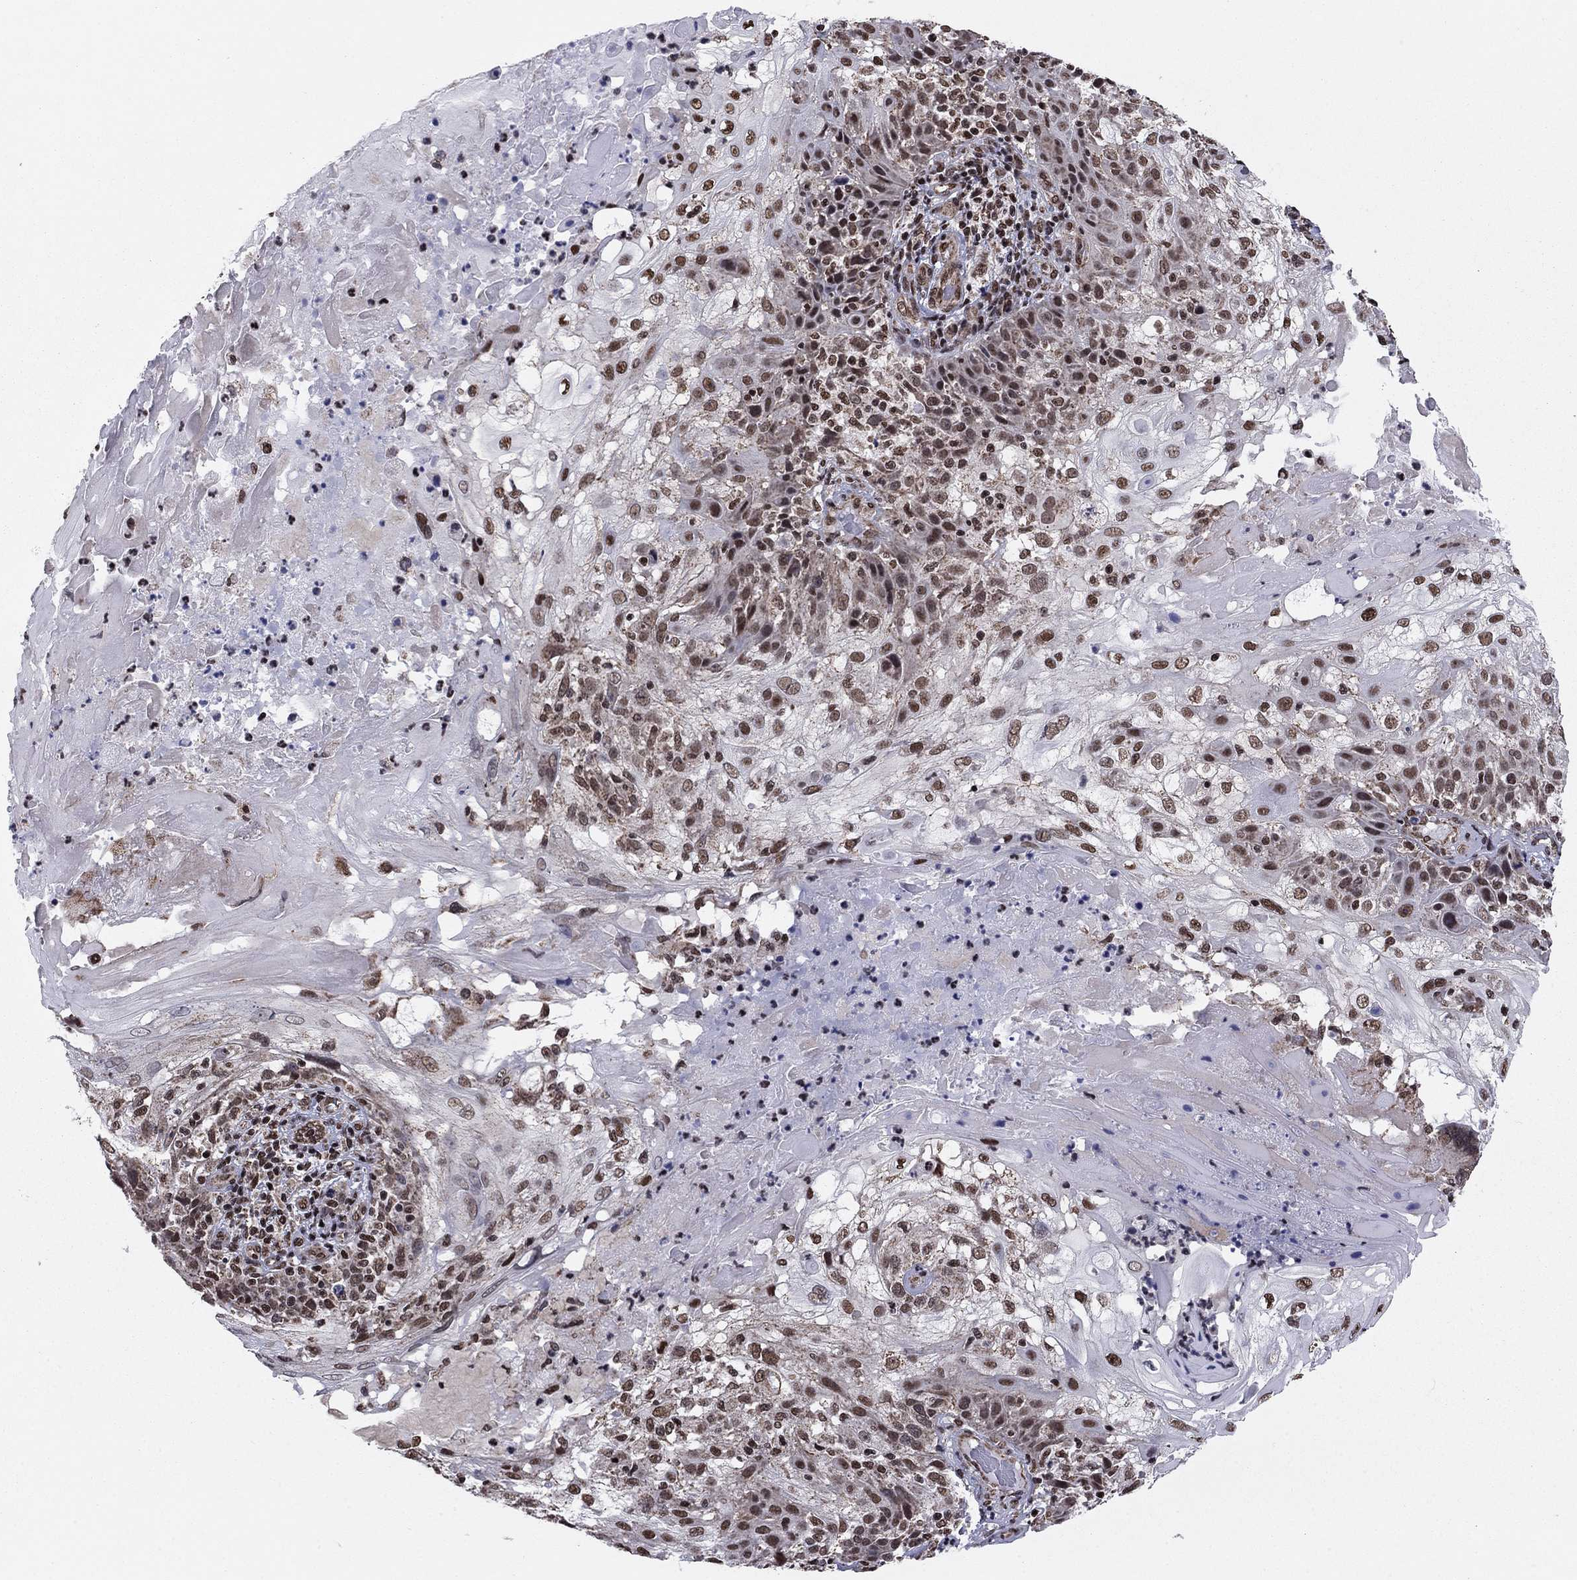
{"staining": {"intensity": "strong", "quantity": "25%-75%", "location": "nuclear"}, "tissue": "skin cancer", "cell_type": "Tumor cells", "image_type": "cancer", "snomed": [{"axis": "morphology", "description": "Normal tissue, NOS"}, {"axis": "morphology", "description": "Squamous cell carcinoma, NOS"}, {"axis": "topography", "description": "Skin"}], "caption": "Skin cancer tissue displays strong nuclear staining in approximately 25%-75% of tumor cells The staining is performed using DAB (3,3'-diaminobenzidine) brown chromogen to label protein expression. The nuclei are counter-stained blue using hematoxylin.", "gene": "N4BP2", "patient": {"sex": "female", "age": 83}}